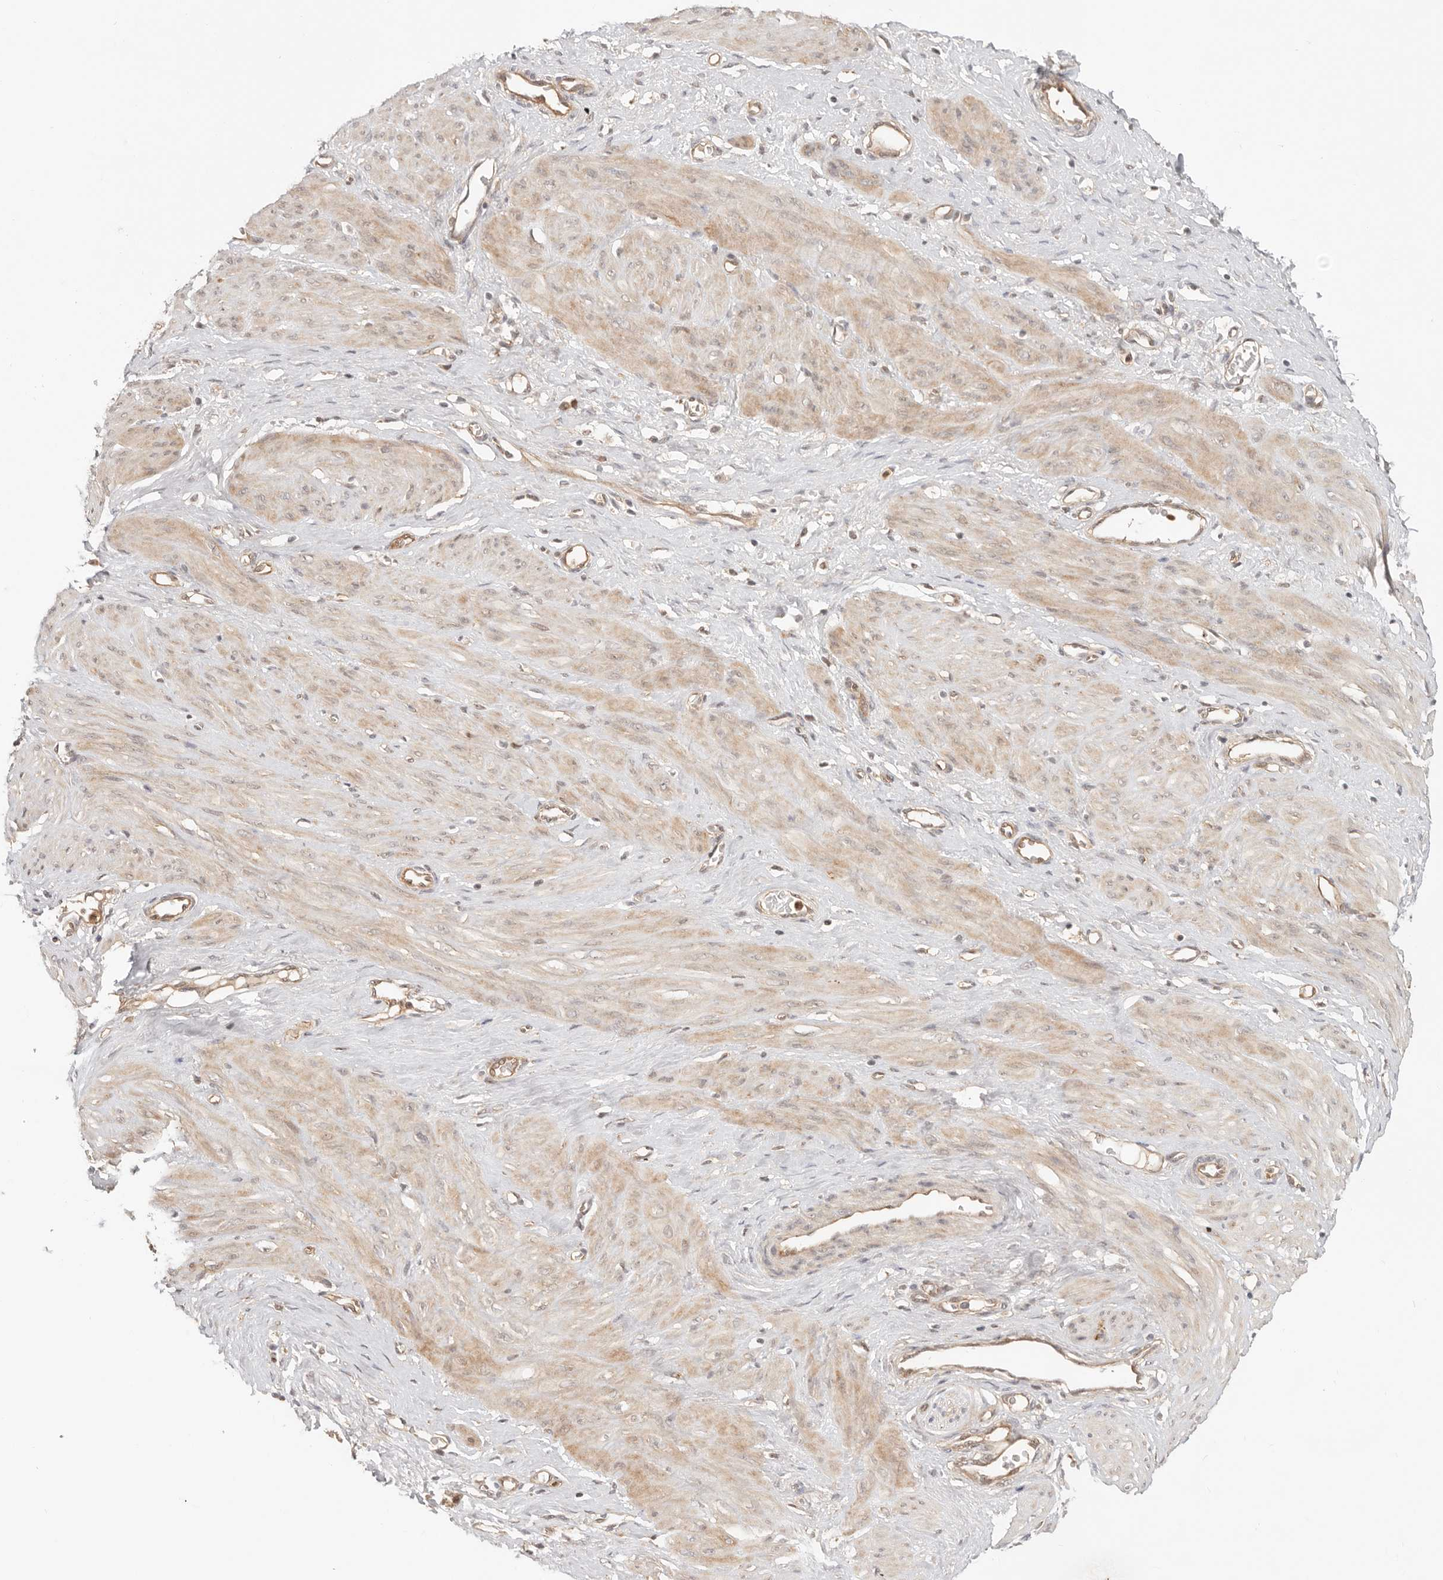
{"staining": {"intensity": "weak", "quantity": ">75%", "location": "cytoplasmic/membranous,nuclear"}, "tissue": "smooth muscle", "cell_type": "Smooth muscle cells", "image_type": "normal", "snomed": [{"axis": "morphology", "description": "Normal tissue, NOS"}, {"axis": "topography", "description": "Endometrium"}], "caption": "Immunohistochemistry (DAB (3,3'-diaminobenzidine)) staining of benign smooth muscle exhibits weak cytoplasmic/membranous,nuclear protein expression in approximately >75% of smooth muscle cells. Using DAB (3,3'-diaminobenzidine) (brown) and hematoxylin (blue) stains, captured at high magnification using brightfield microscopy.", "gene": "HEXD", "patient": {"sex": "female", "age": 33}}